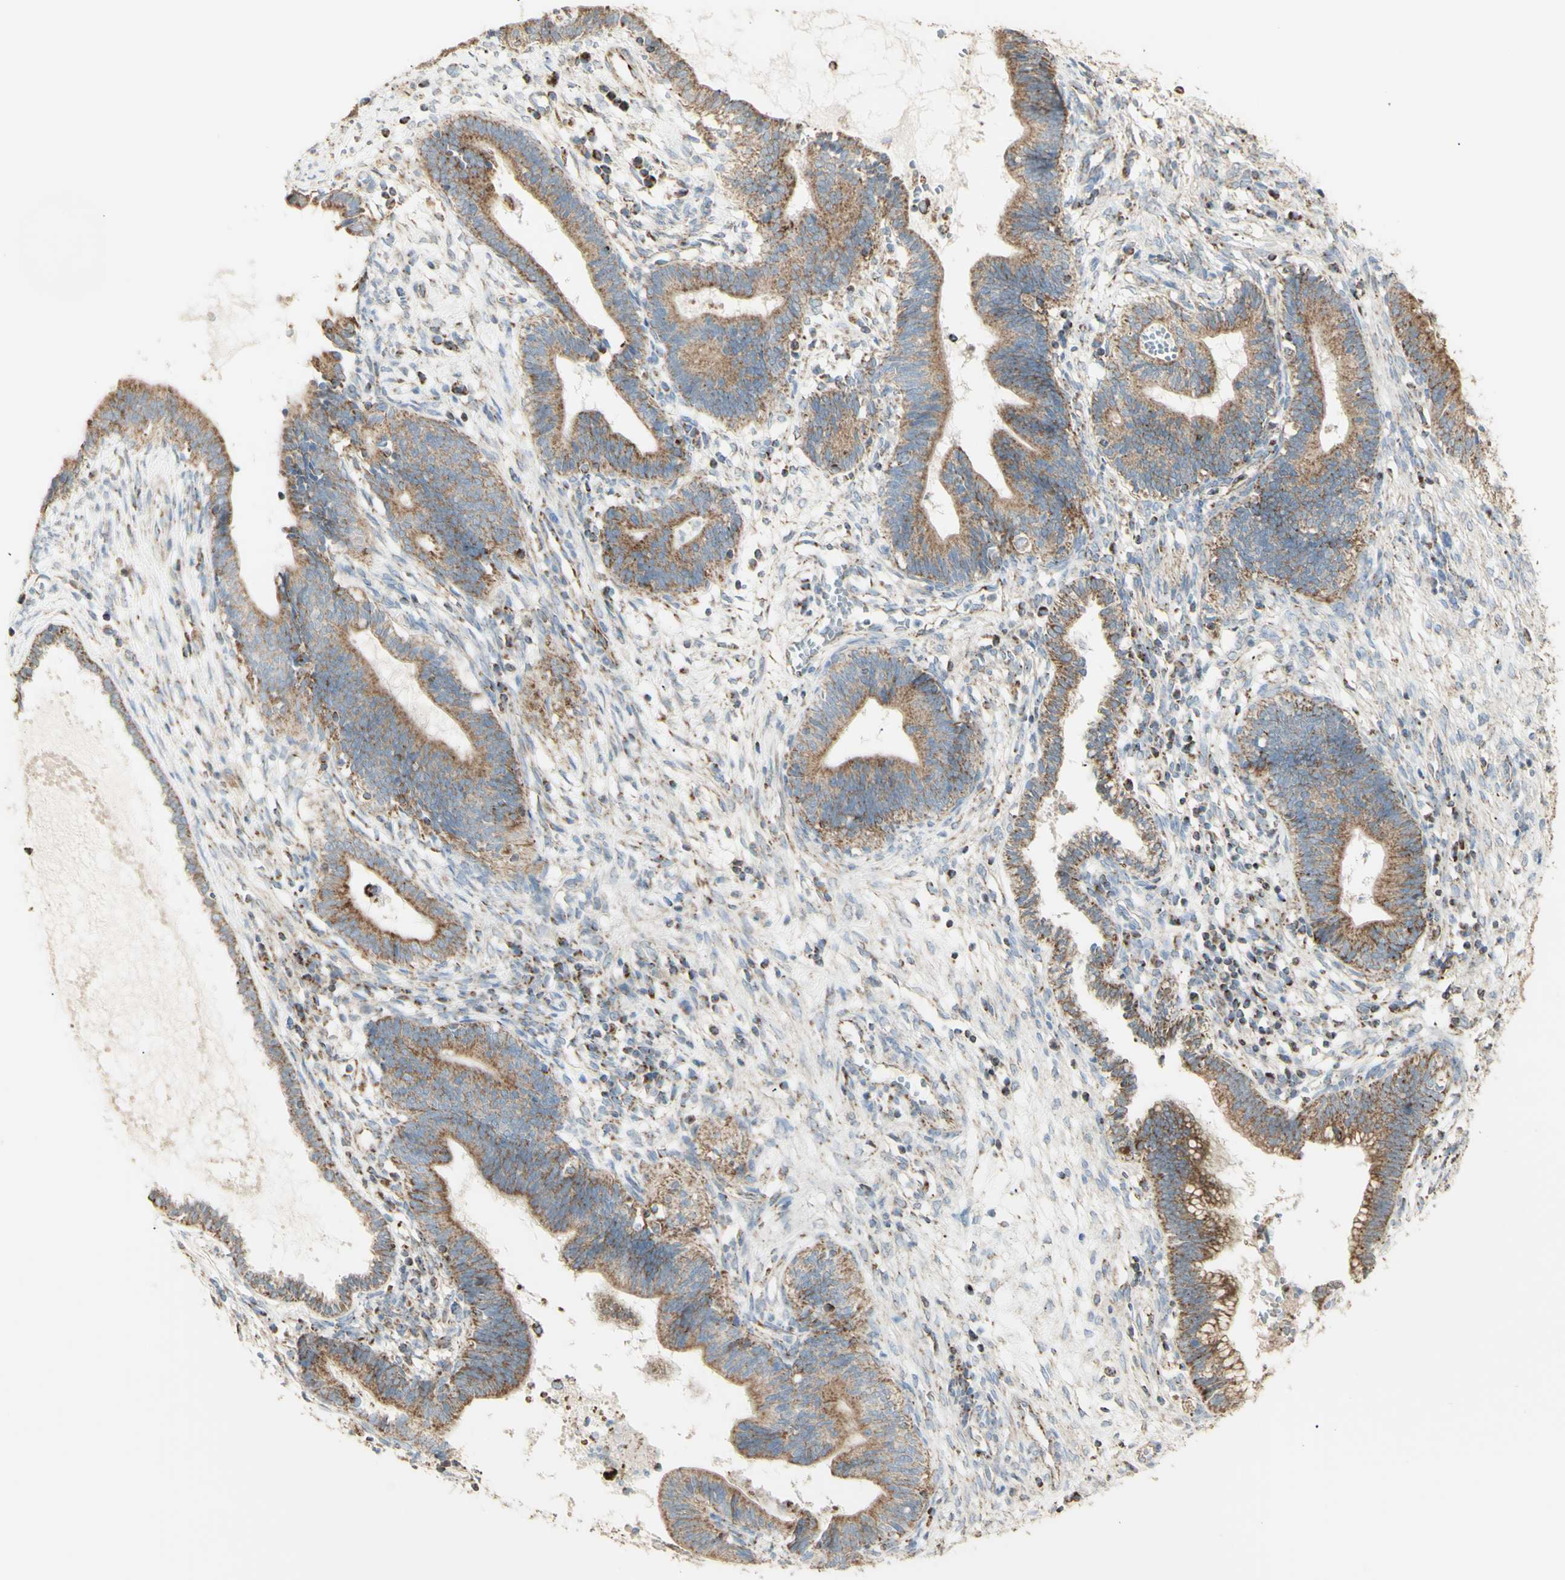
{"staining": {"intensity": "moderate", "quantity": ">75%", "location": "cytoplasmic/membranous"}, "tissue": "cervical cancer", "cell_type": "Tumor cells", "image_type": "cancer", "snomed": [{"axis": "morphology", "description": "Adenocarcinoma, NOS"}, {"axis": "topography", "description": "Cervix"}], "caption": "Moderate cytoplasmic/membranous positivity for a protein is appreciated in approximately >75% of tumor cells of cervical adenocarcinoma using immunohistochemistry (IHC).", "gene": "LETM1", "patient": {"sex": "female", "age": 44}}